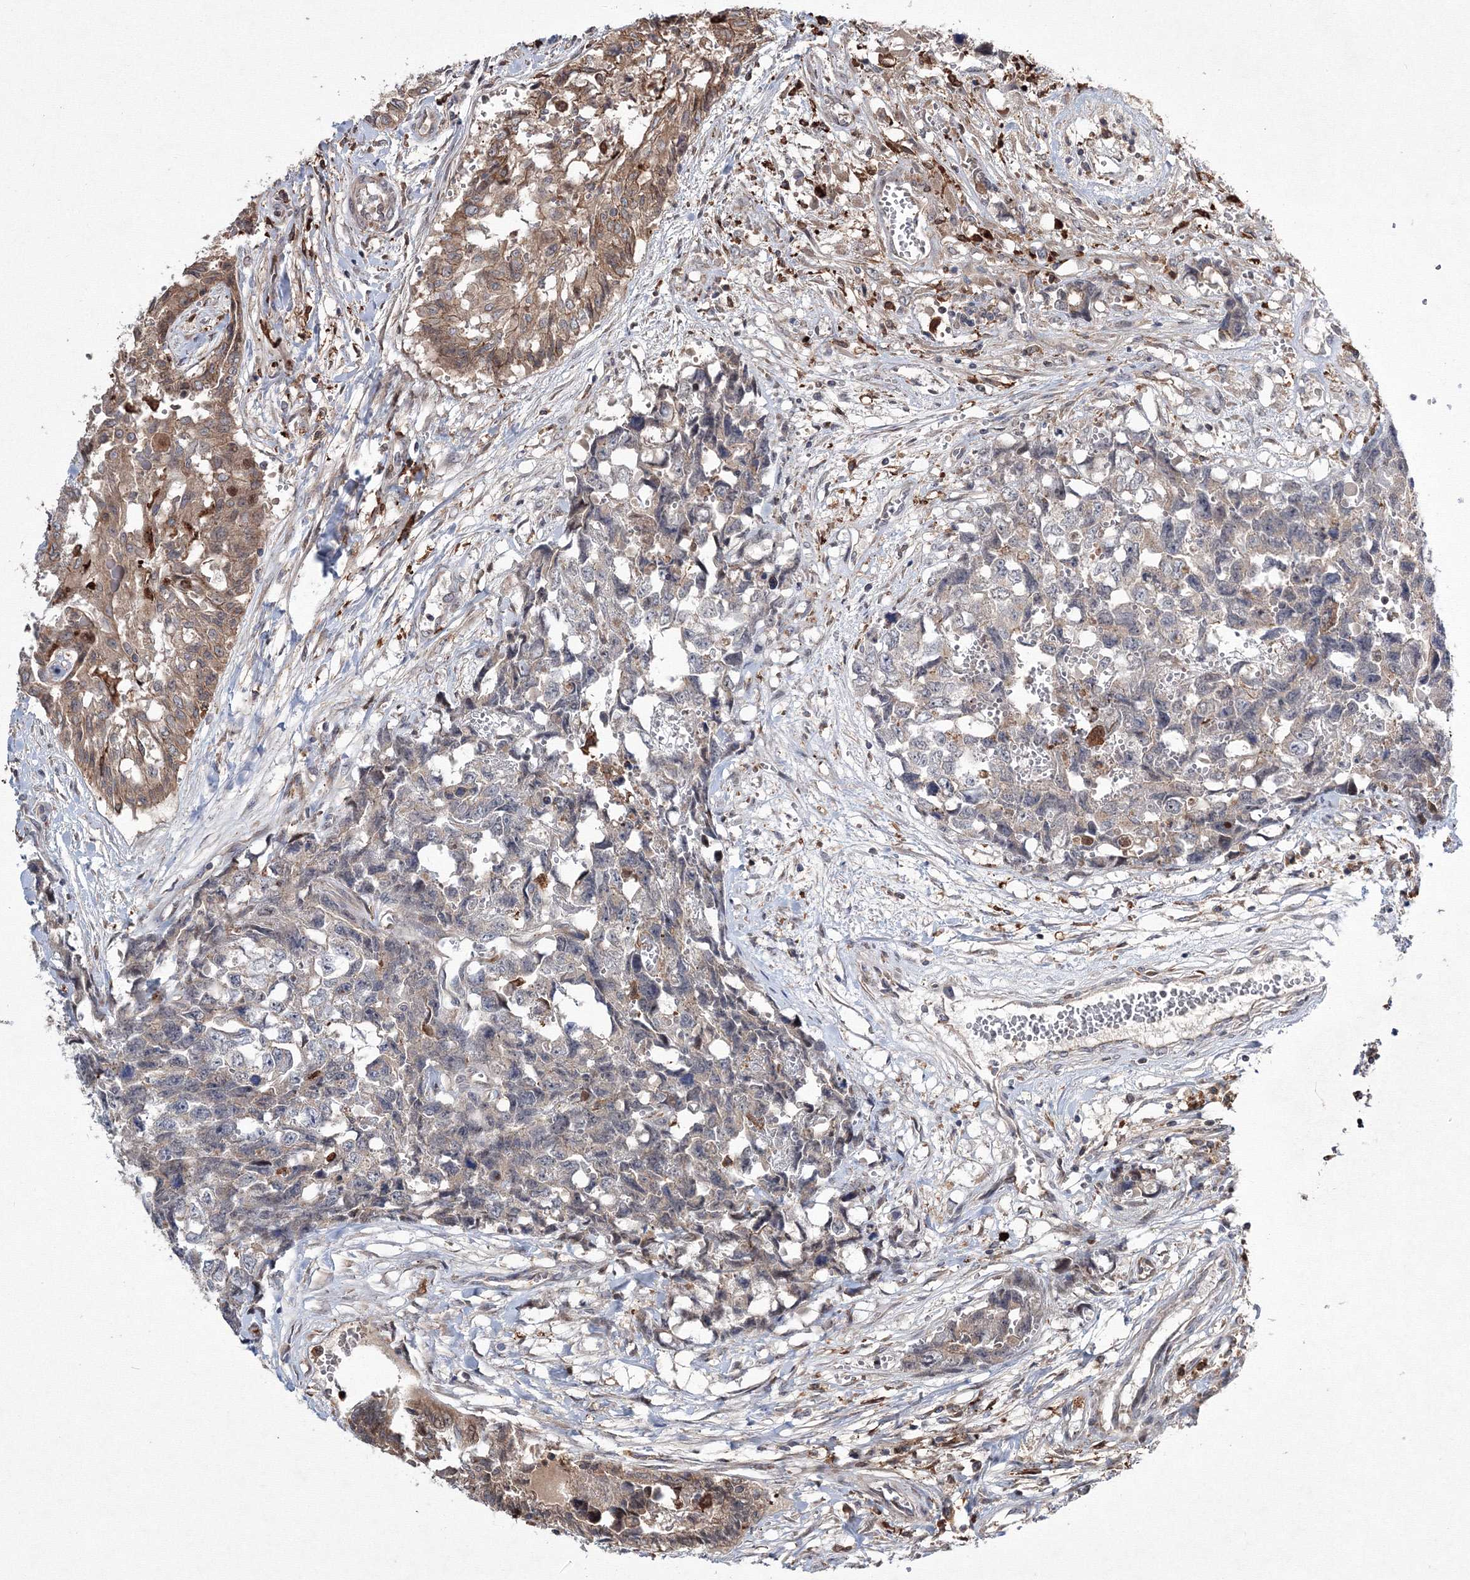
{"staining": {"intensity": "negative", "quantity": "none", "location": "none"}, "tissue": "testis cancer", "cell_type": "Tumor cells", "image_type": "cancer", "snomed": [{"axis": "morphology", "description": "Carcinoma, Embryonal, NOS"}, {"axis": "topography", "description": "Testis"}], "caption": "Immunohistochemistry (IHC) histopathology image of neoplastic tissue: embryonal carcinoma (testis) stained with DAB (3,3'-diaminobenzidine) displays no significant protein expression in tumor cells.", "gene": "RANBP3L", "patient": {"sex": "male", "age": 31}}